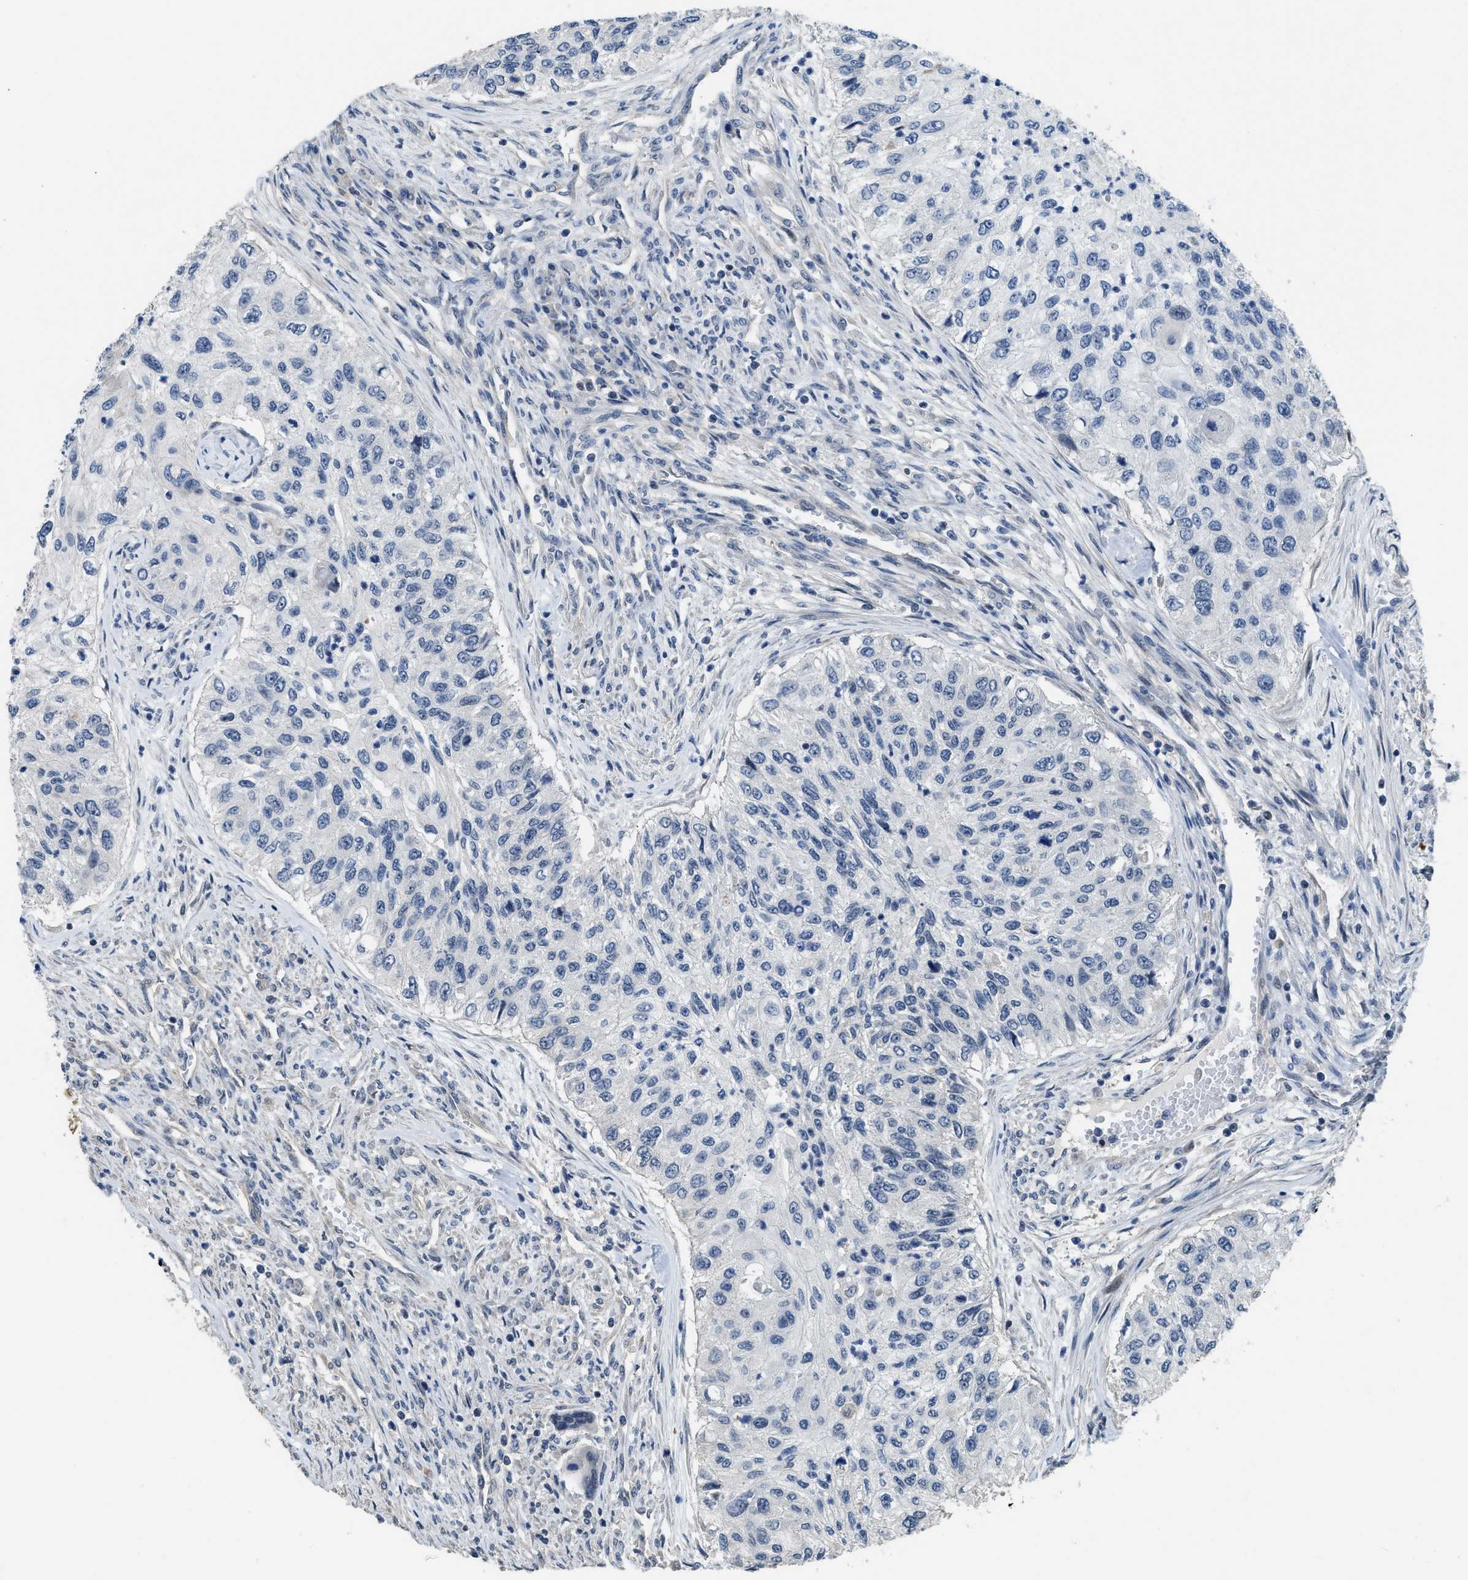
{"staining": {"intensity": "negative", "quantity": "none", "location": "none"}, "tissue": "urothelial cancer", "cell_type": "Tumor cells", "image_type": "cancer", "snomed": [{"axis": "morphology", "description": "Urothelial carcinoma, High grade"}, {"axis": "topography", "description": "Urinary bladder"}], "caption": "A histopathology image of human urothelial cancer is negative for staining in tumor cells.", "gene": "TES", "patient": {"sex": "female", "age": 60}}